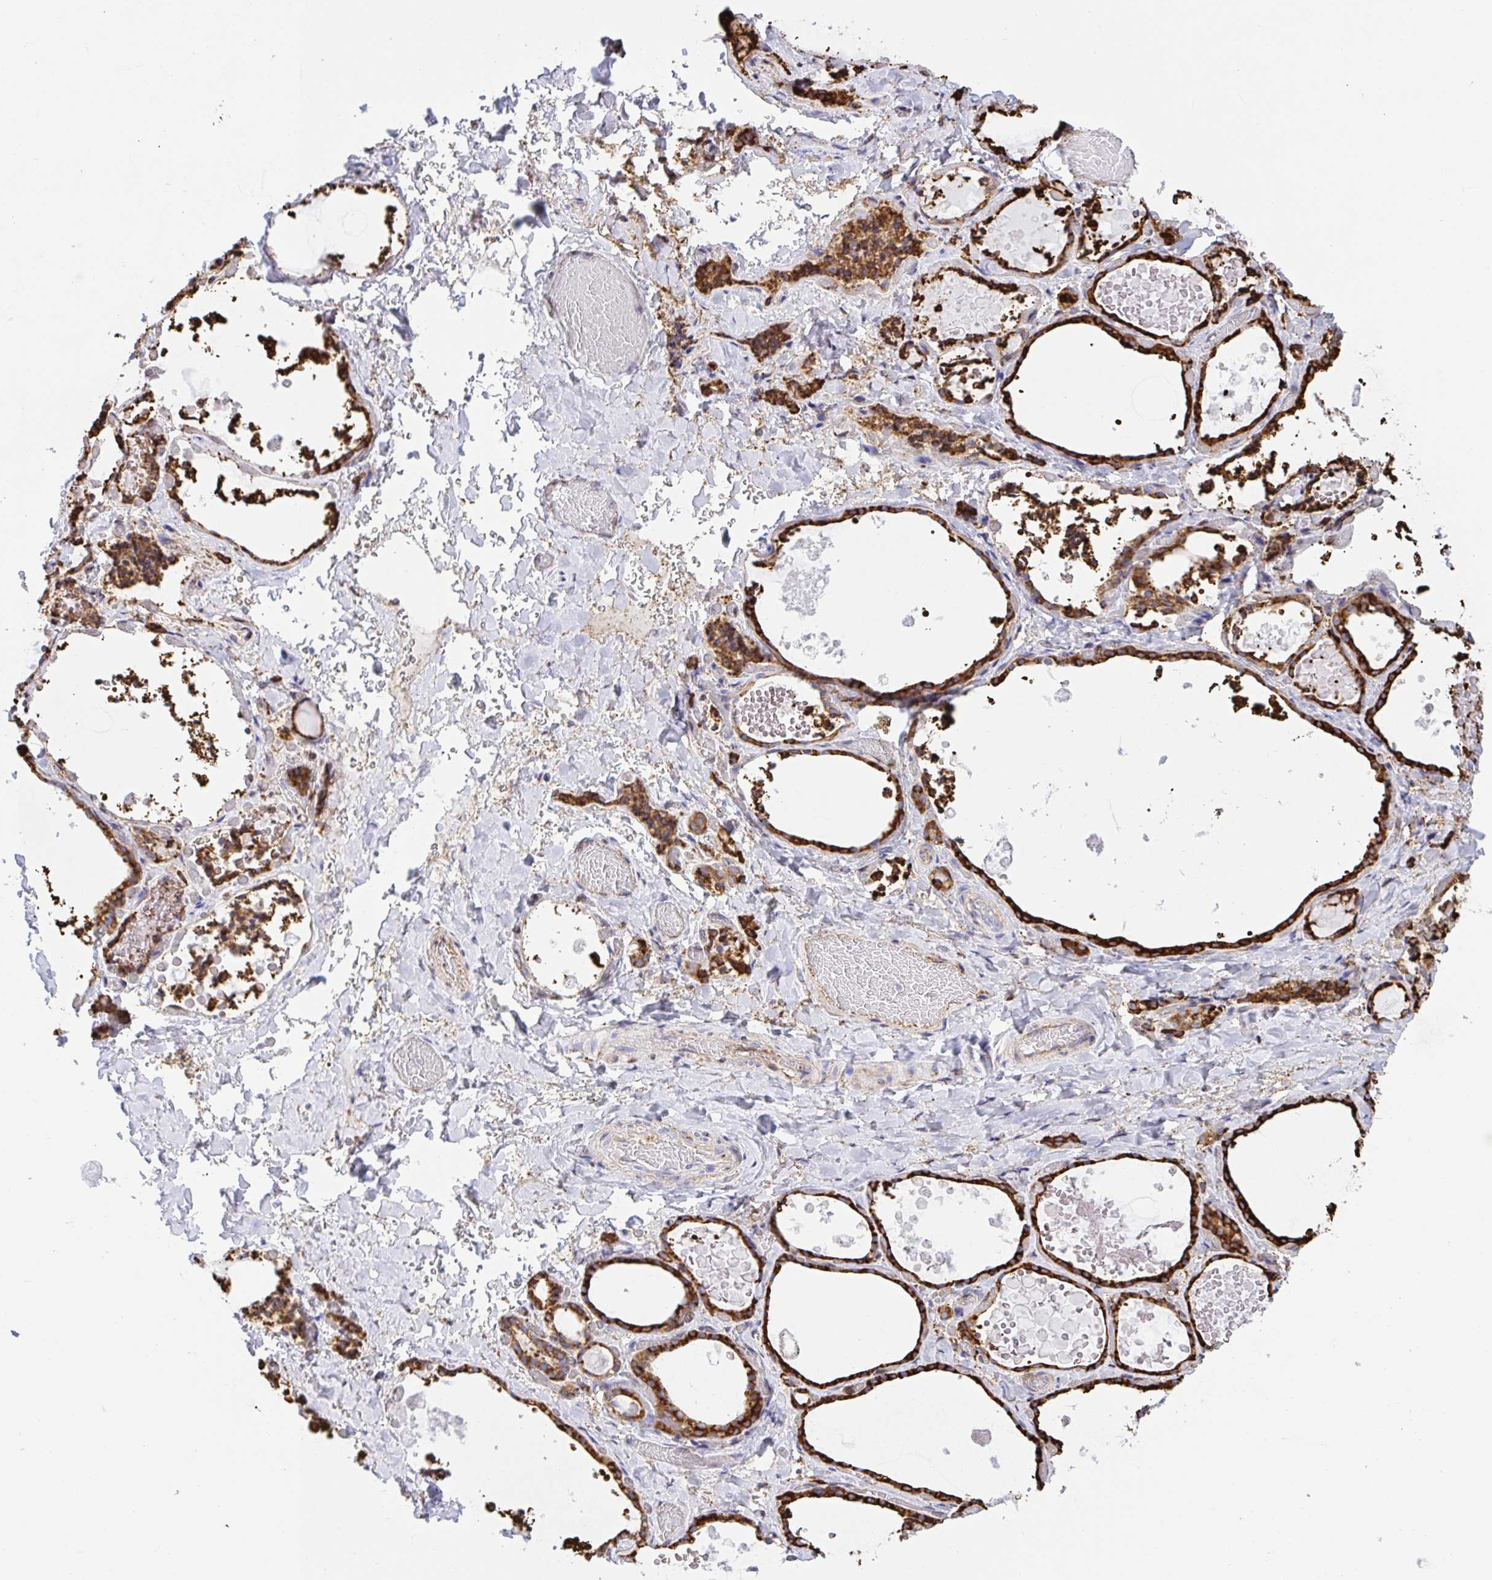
{"staining": {"intensity": "strong", "quantity": ">75%", "location": "cytoplasmic/membranous"}, "tissue": "thyroid gland", "cell_type": "Glandular cells", "image_type": "normal", "snomed": [{"axis": "morphology", "description": "Normal tissue, NOS"}, {"axis": "topography", "description": "Thyroid gland"}], "caption": "A high-resolution histopathology image shows immunohistochemistry staining of unremarkable thyroid gland, which exhibits strong cytoplasmic/membranous staining in approximately >75% of glandular cells.", "gene": "CLGN", "patient": {"sex": "female", "age": 56}}